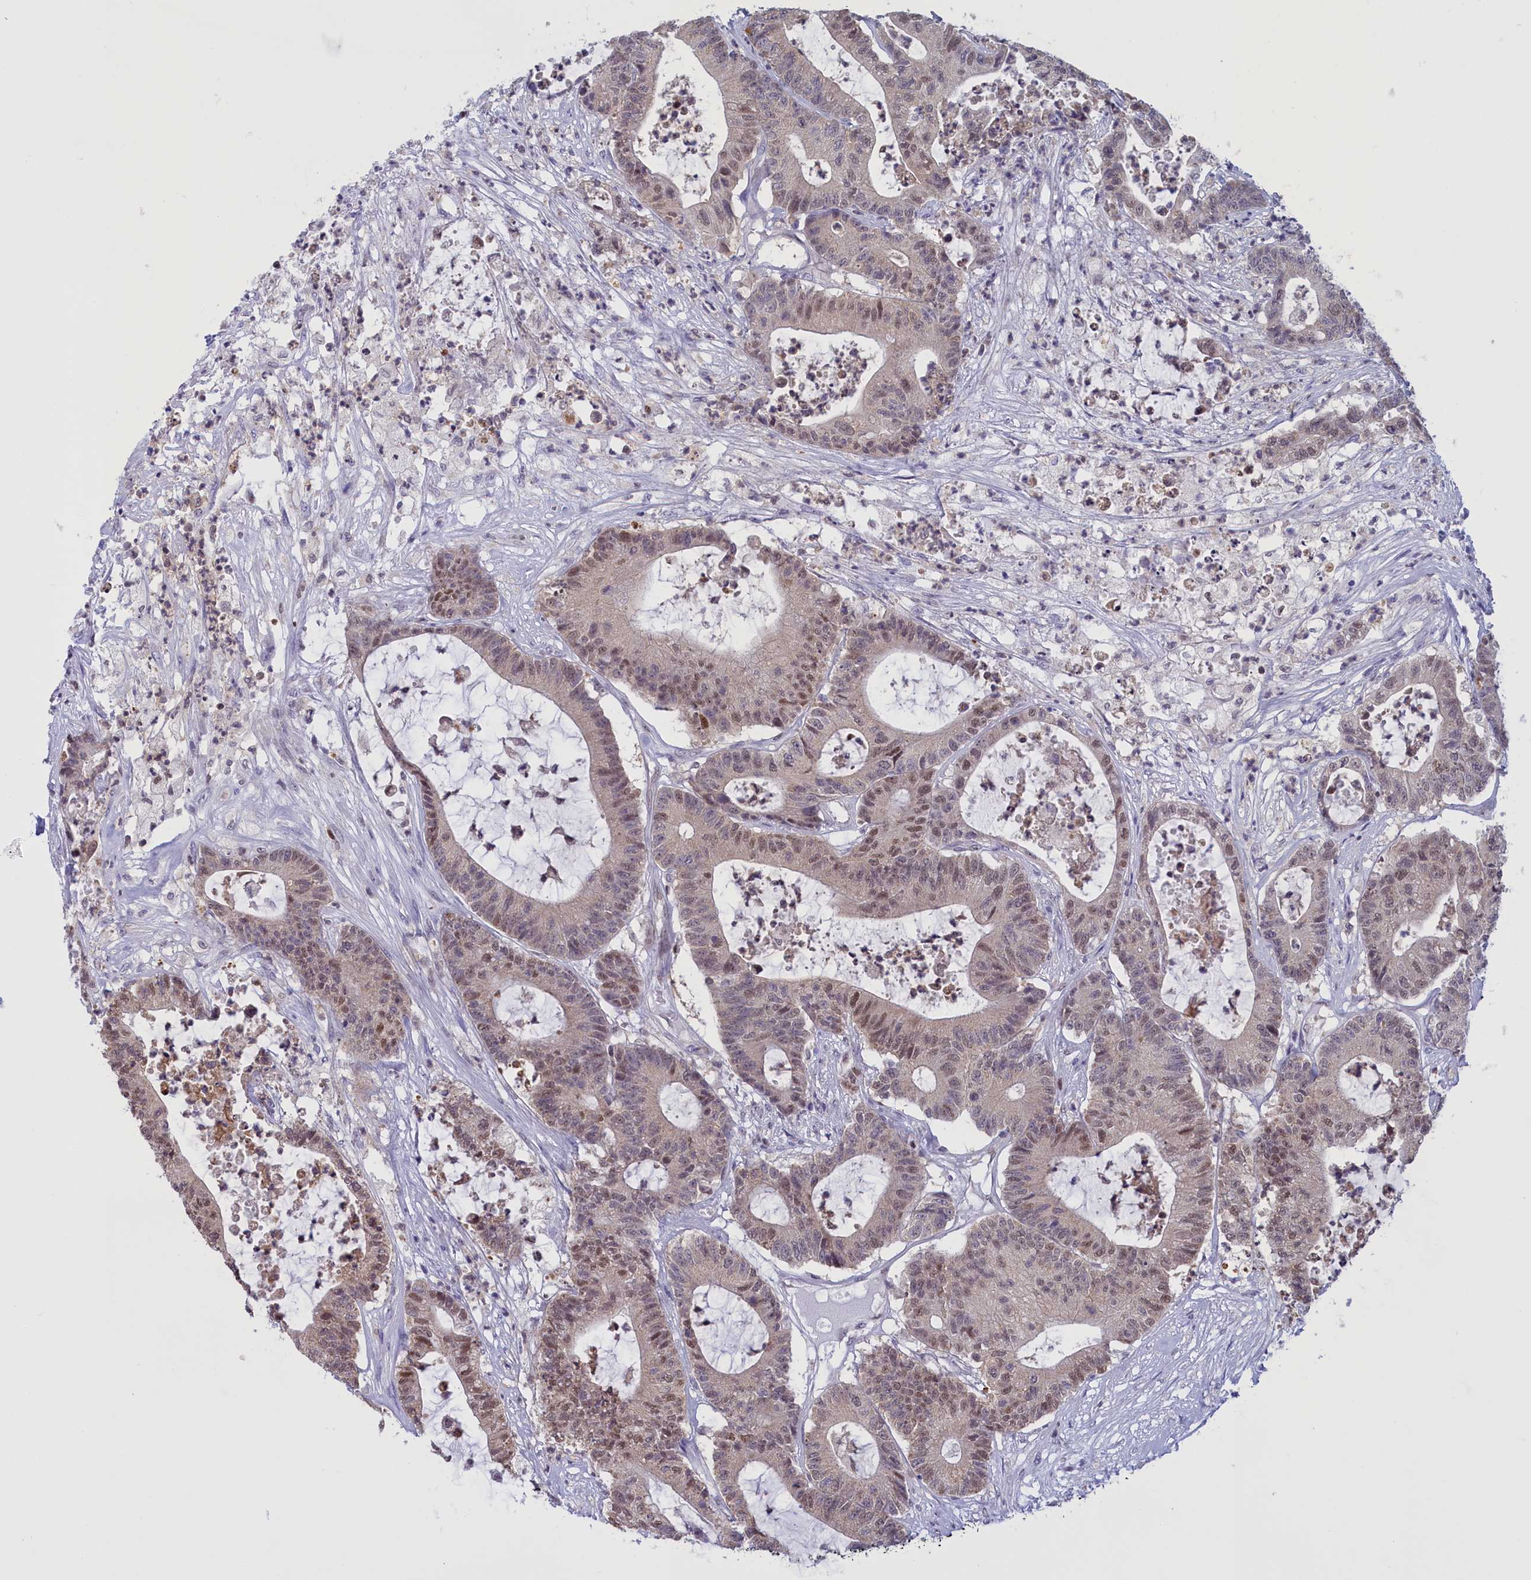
{"staining": {"intensity": "moderate", "quantity": "<25%", "location": "nuclear"}, "tissue": "colorectal cancer", "cell_type": "Tumor cells", "image_type": "cancer", "snomed": [{"axis": "morphology", "description": "Adenocarcinoma, NOS"}, {"axis": "topography", "description": "Colon"}], "caption": "High-power microscopy captured an immunohistochemistry (IHC) micrograph of colorectal cancer, revealing moderate nuclear staining in about <25% of tumor cells.", "gene": "IZUMO2", "patient": {"sex": "female", "age": 84}}